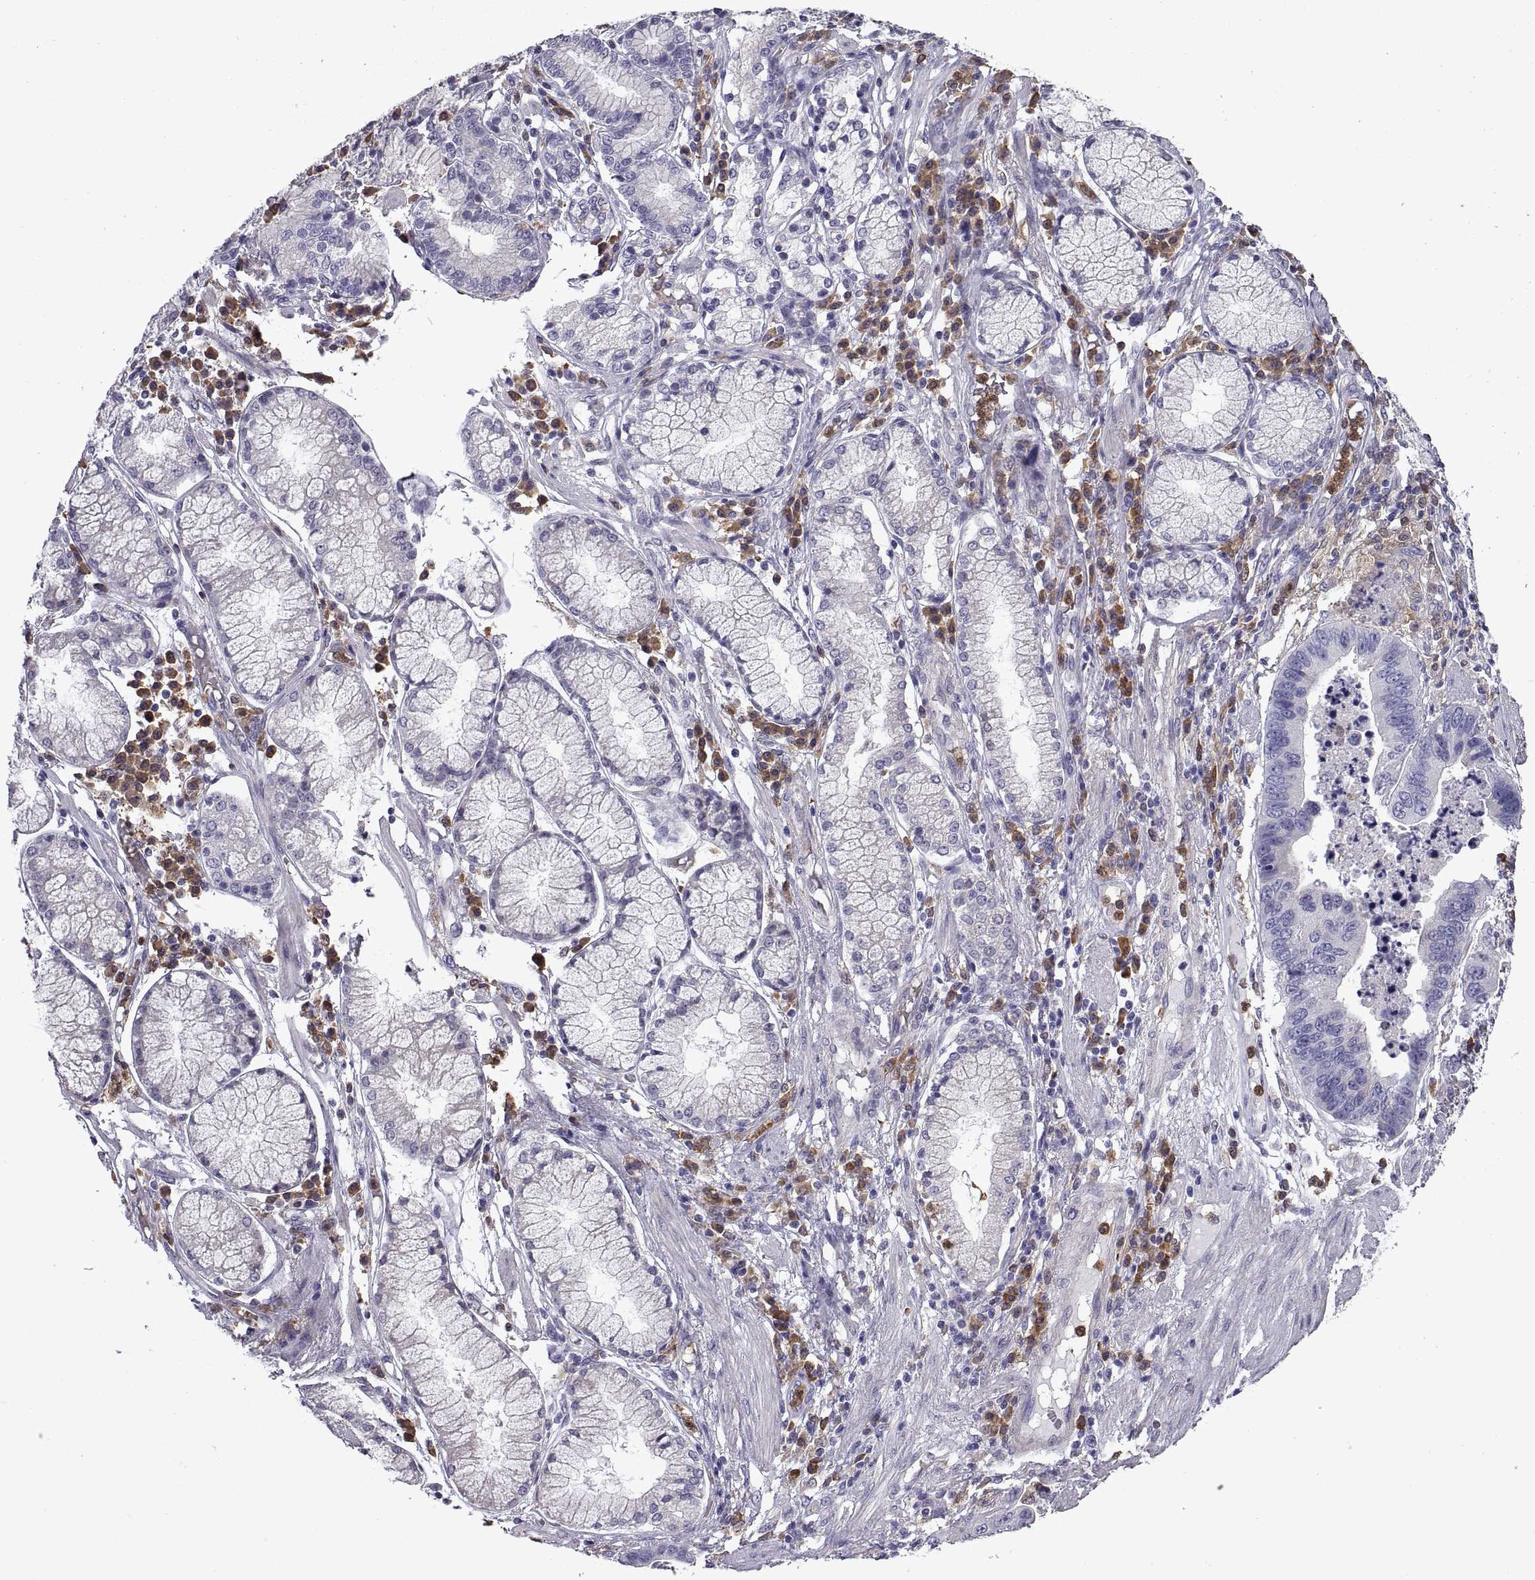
{"staining": {"intensity": "negative", "quantity": "none", "location": "none"}, "tissue": "stomach cancer", "cell_type": "Tumor cells", "image_type": "cancer", "snomed": [{"axis": "morphology", "description": "Adenocarcinoma, NOS"}, {"axis": "topography", "description": "Stomach"}], "caption": "IHC micrograph of human stomach cancer (adenocarcinoma) stained for a protein (brown), which shows no positivity in tumor cells.", "gene": "DOK3", "patient": {"sex": "male", "age": 84}}